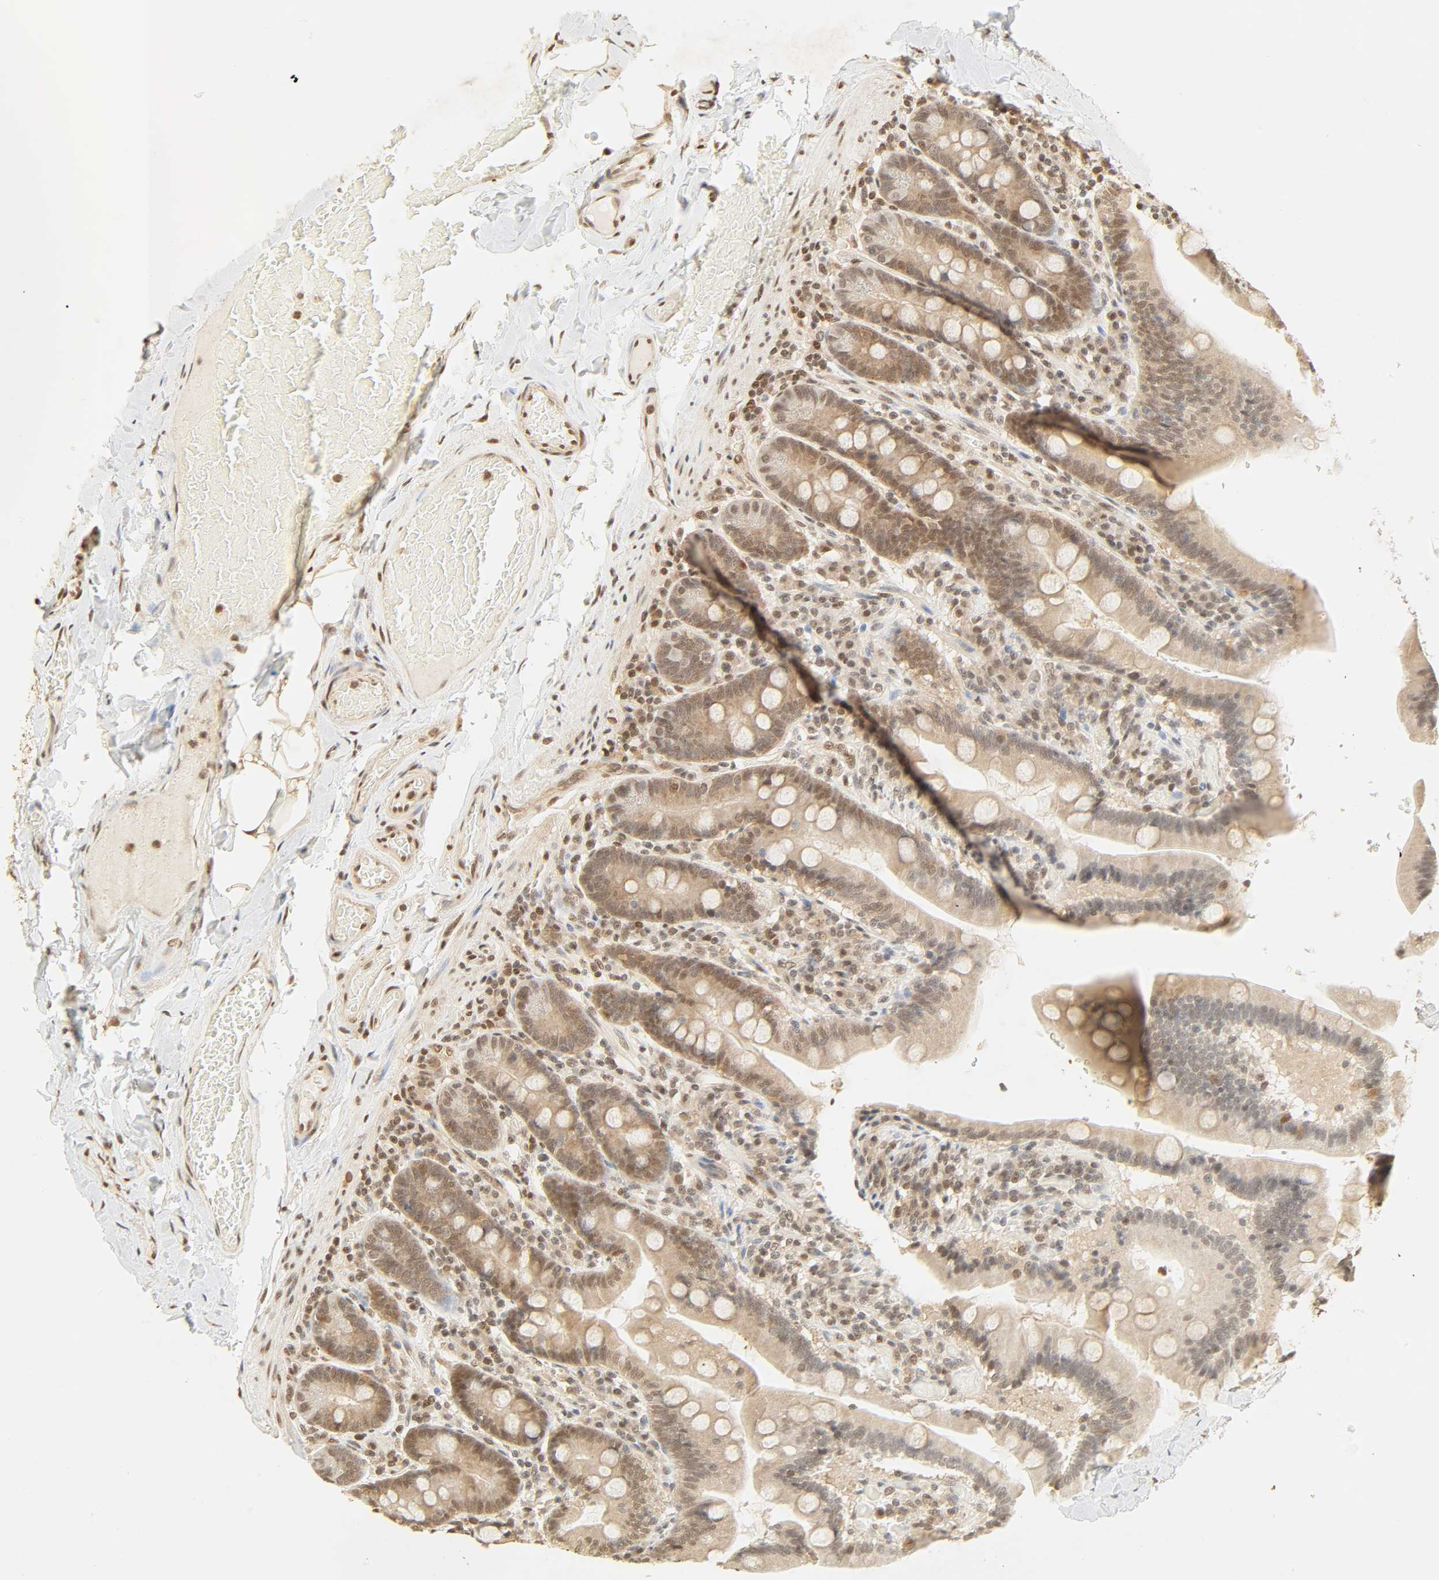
{"staining": {"intensity": "moderate", "quantity": "<25%", "location": "nuclear"}, "tissue": "duodenum", "cell_type": "Glandular cells", "image_type": "normal", "snomed": [{"axis": "morphology", "description": "Normal tissue, NOS"}, {"axis": "topography", "description": "Duodenum"}], "caption": "An immunohistochemistry (IHC) micrograph of benign tissue is shown. Protein staining in brown labels moderate nuclear positivity in duodenum within glandular cells.", "gene": "UBC", "patient": {"sex": "male", "age": 66}}